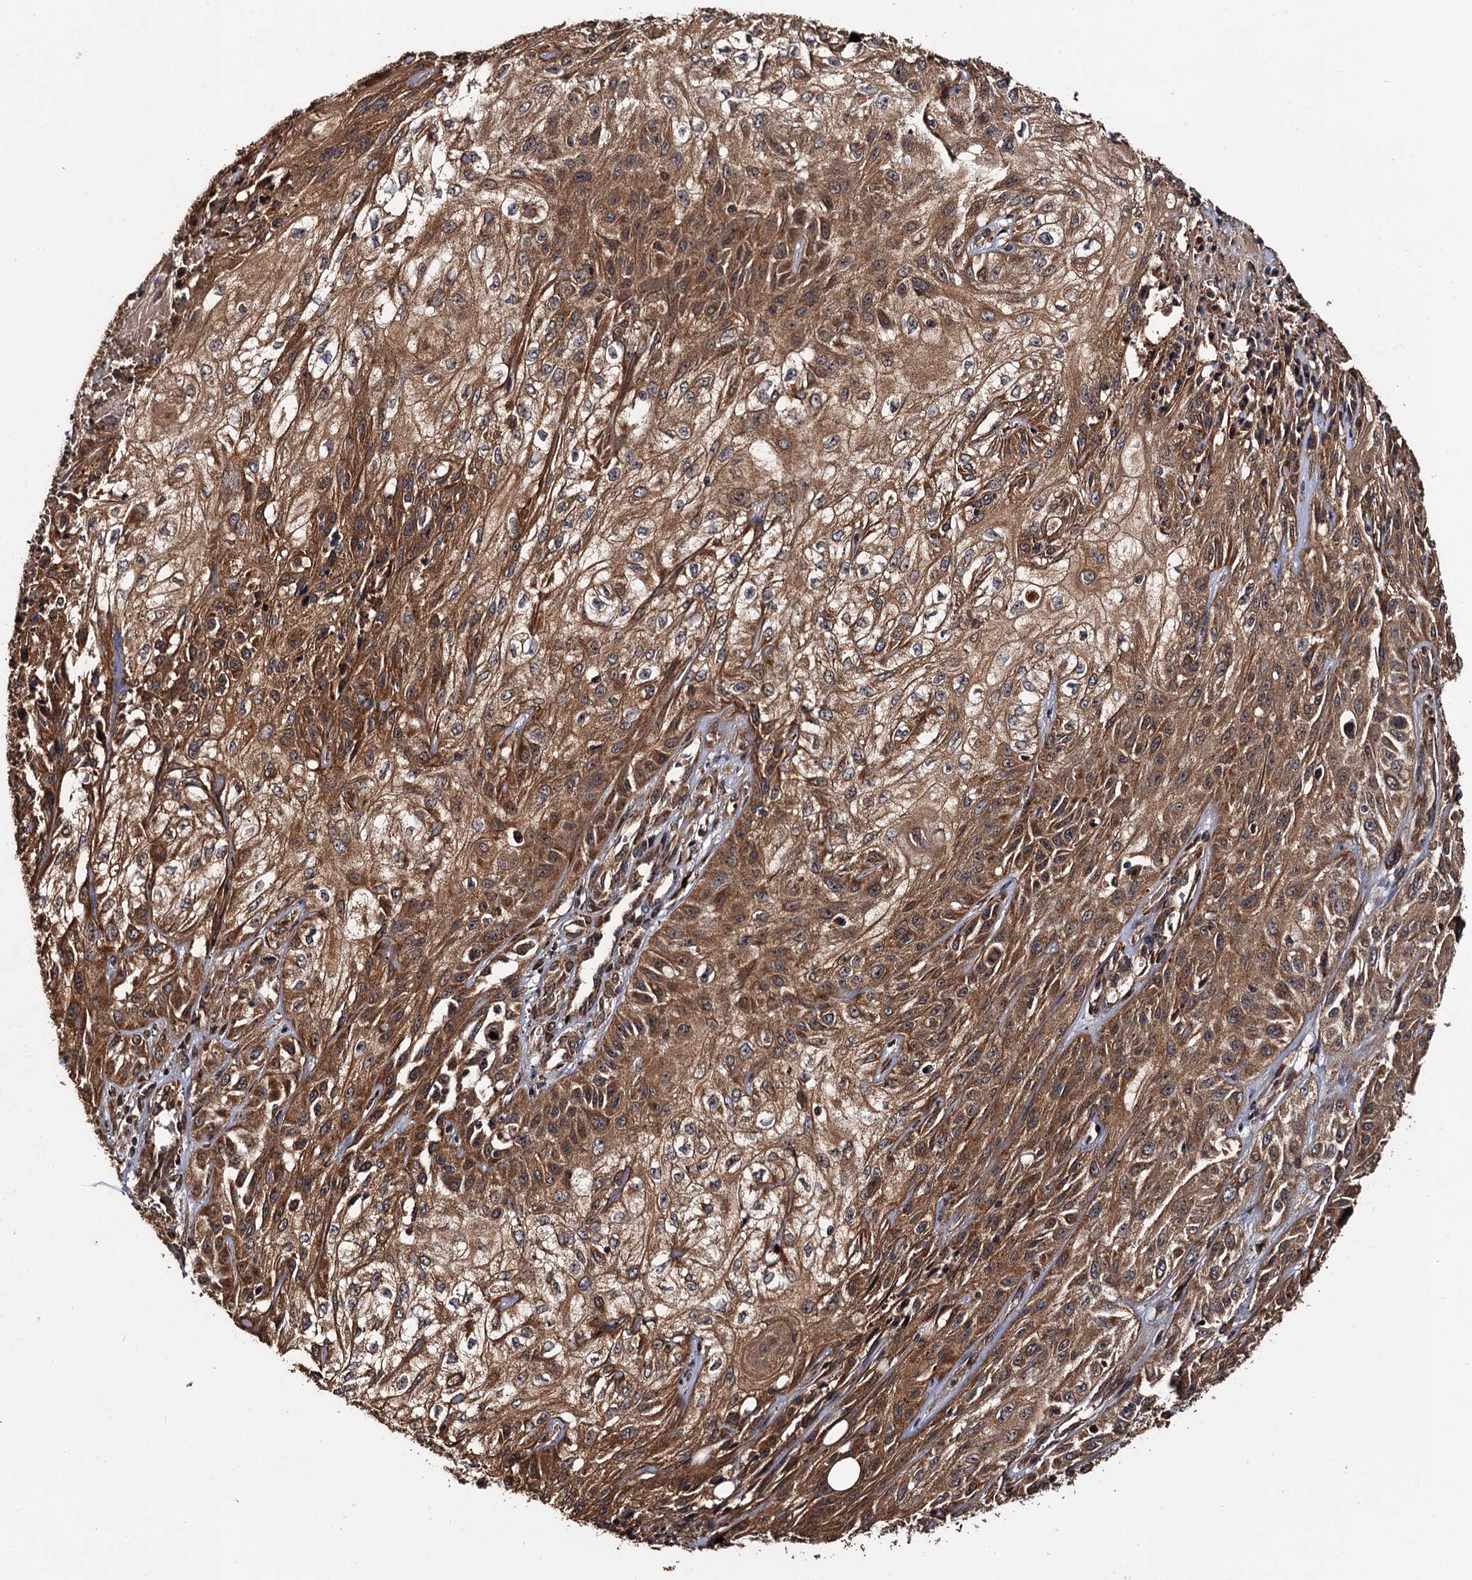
{"staining": {"intensity": "moderate", "quantity": ">75%", "location": "cytoplasmic/membranous"}, "tissue": "skin cancer", "cell_type": "Tumor cells", "image_type": "cancer", "snomed": [{"axis": "morphology", "description": "Squamous cell carcinoma, NOS"}, {"axis": "morphology", "description": "Squamous cell carcinoma, metastatic, NOS"}, {"axis": "topography", "description": "Skin"}, {"axis": "topography", "description": "Lymph node"}], "caption": "Moderate cytoplasmic/membranous protein staining is appreciated in approximately >75% of tumor cells in skin metastatic squamous cell carcinoma.", "gene": "MIER2", "patient": {"sex": "male", "age": 75}}